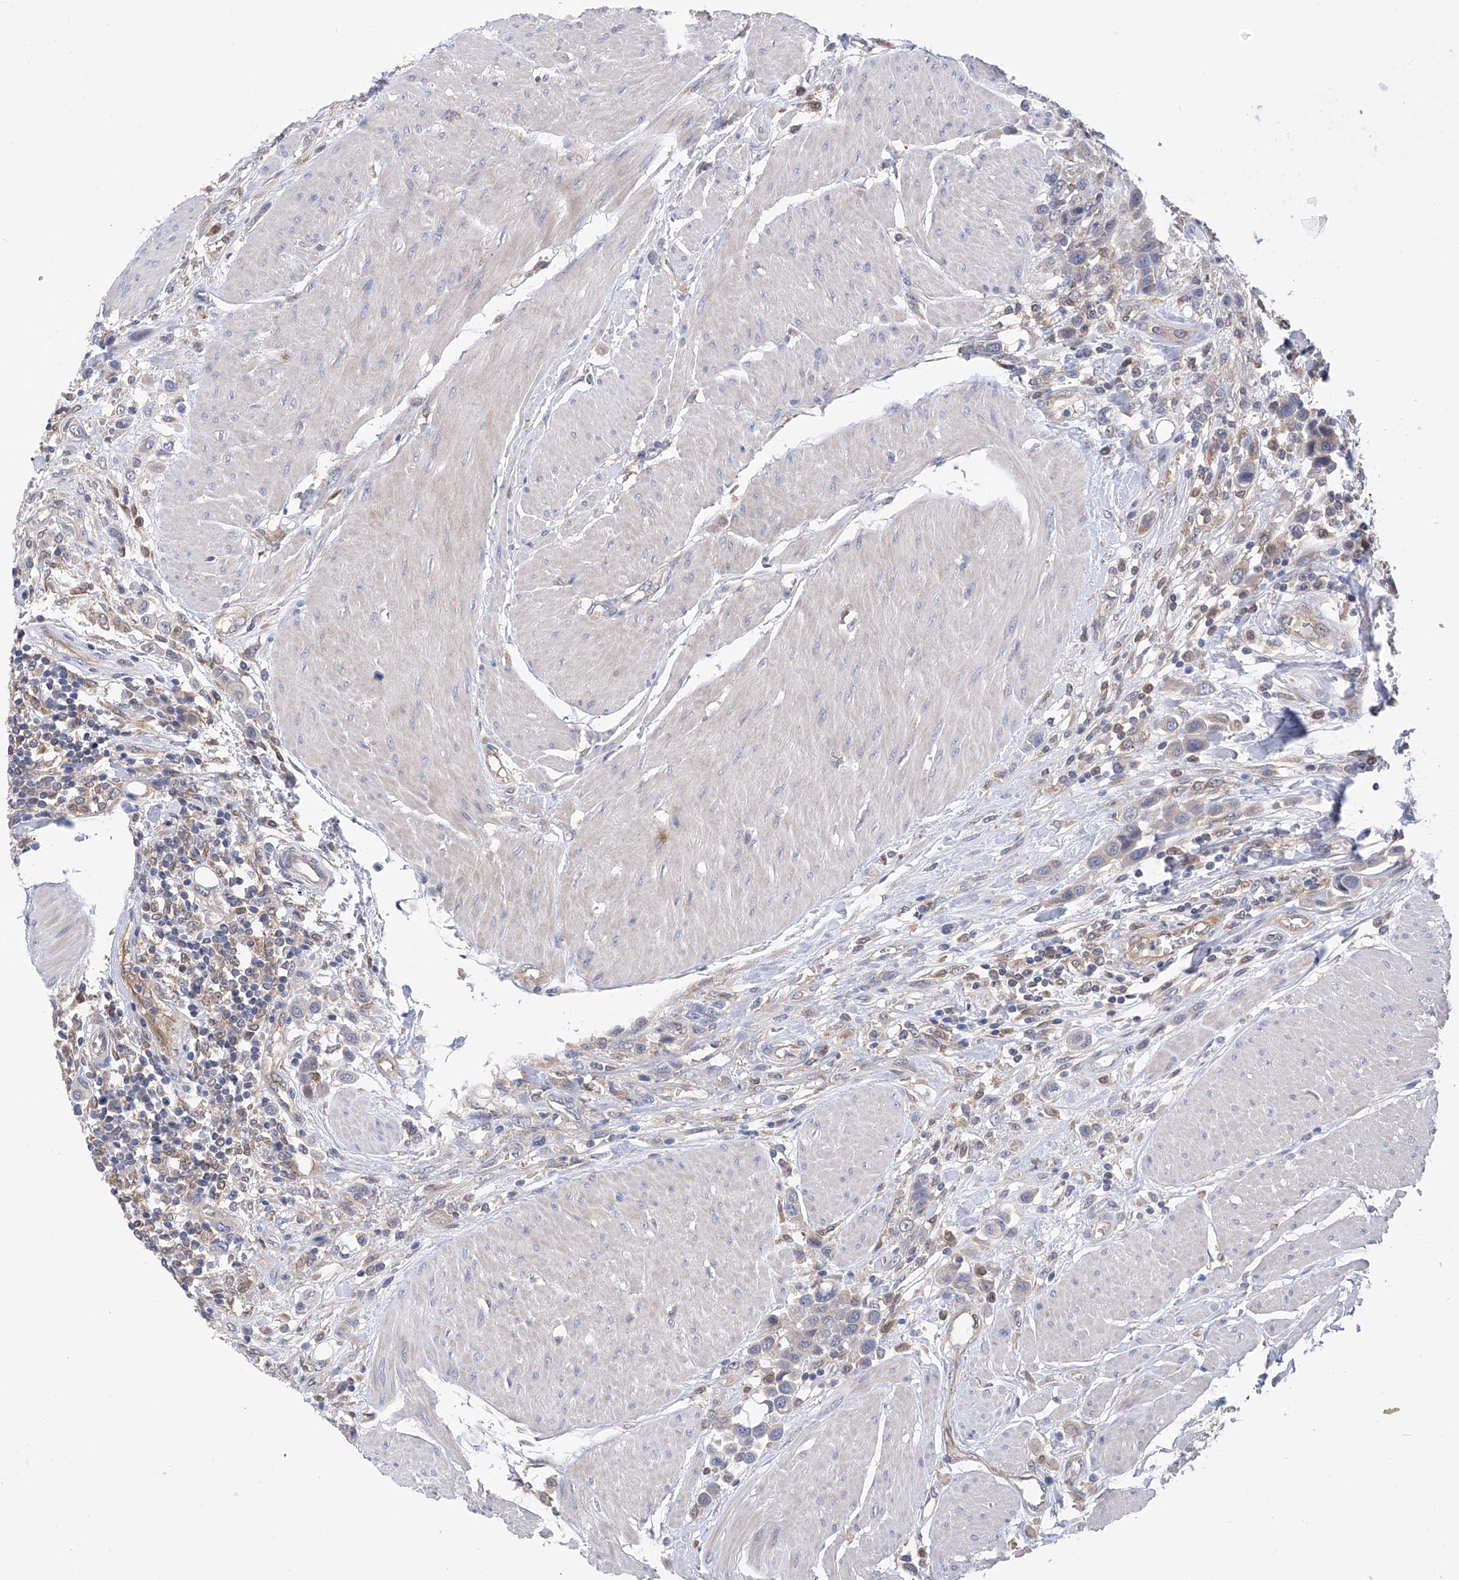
{"staining": {"intensity": "weak", "quantity": "<25%", "location": "cytoplasmic/membranous"}, "tissue": "urothelial cancer", "cell_type": "Tumor cells", "image_type": "cancer", "snomed": [{"axis": "morphology", "description": "Urothelial carcinoma, High grade"}, {"axis": "topography", "description": "Urinary bladder"}], "caption": "DAB immunohistochemical staining of urothelial cancer demonstrates no significant staining in tumor cells. (DAB (3,3'-diaminobenzidine) immunohistochemistry (IHC) with hematoxylin counter stain).", "gene": "SPATA20", "patient": {"sex": "male", "age": 50}}